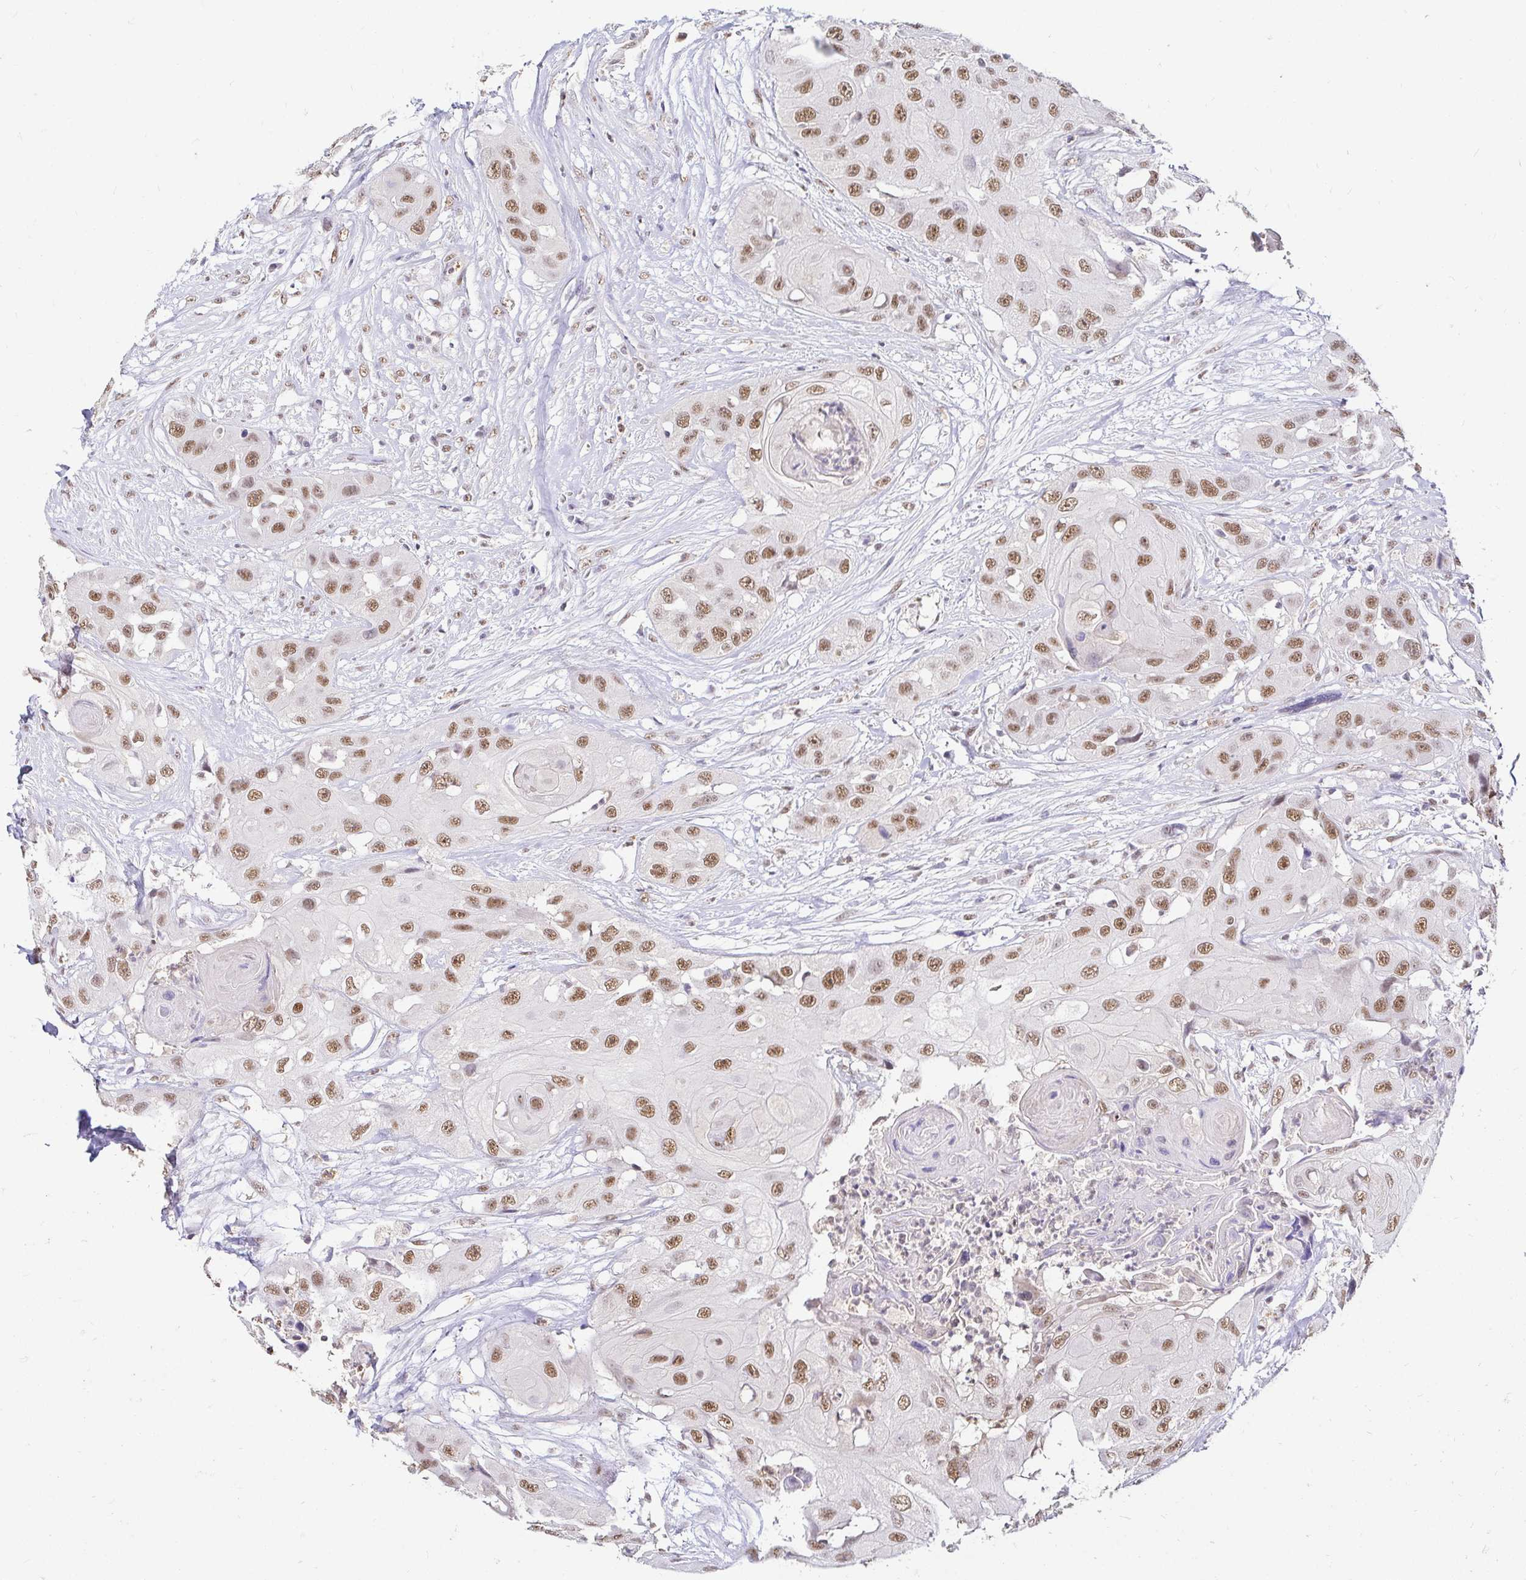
{"staining": {"intensity": "moderate", "quantity": ">75%", "location": "nuclear"}, "tissue": "head and neck cancer", "cell_type": "Tumor cells", "image_type": "cancer", "snomed": [{"axis": "morphology", "description": "Squamous cell carcinoma, NOS"}, {"axis": "topography", "description": "Head-Neck"}], "caption": "About >75% of tumor cells in human head and neck squamous cell carcinoma show moderate nuclear protein positivity as visualized by brown immunohistochemical staining.", "gene": "RIMS4", "patient": {"sex": "male", "age": 83}}